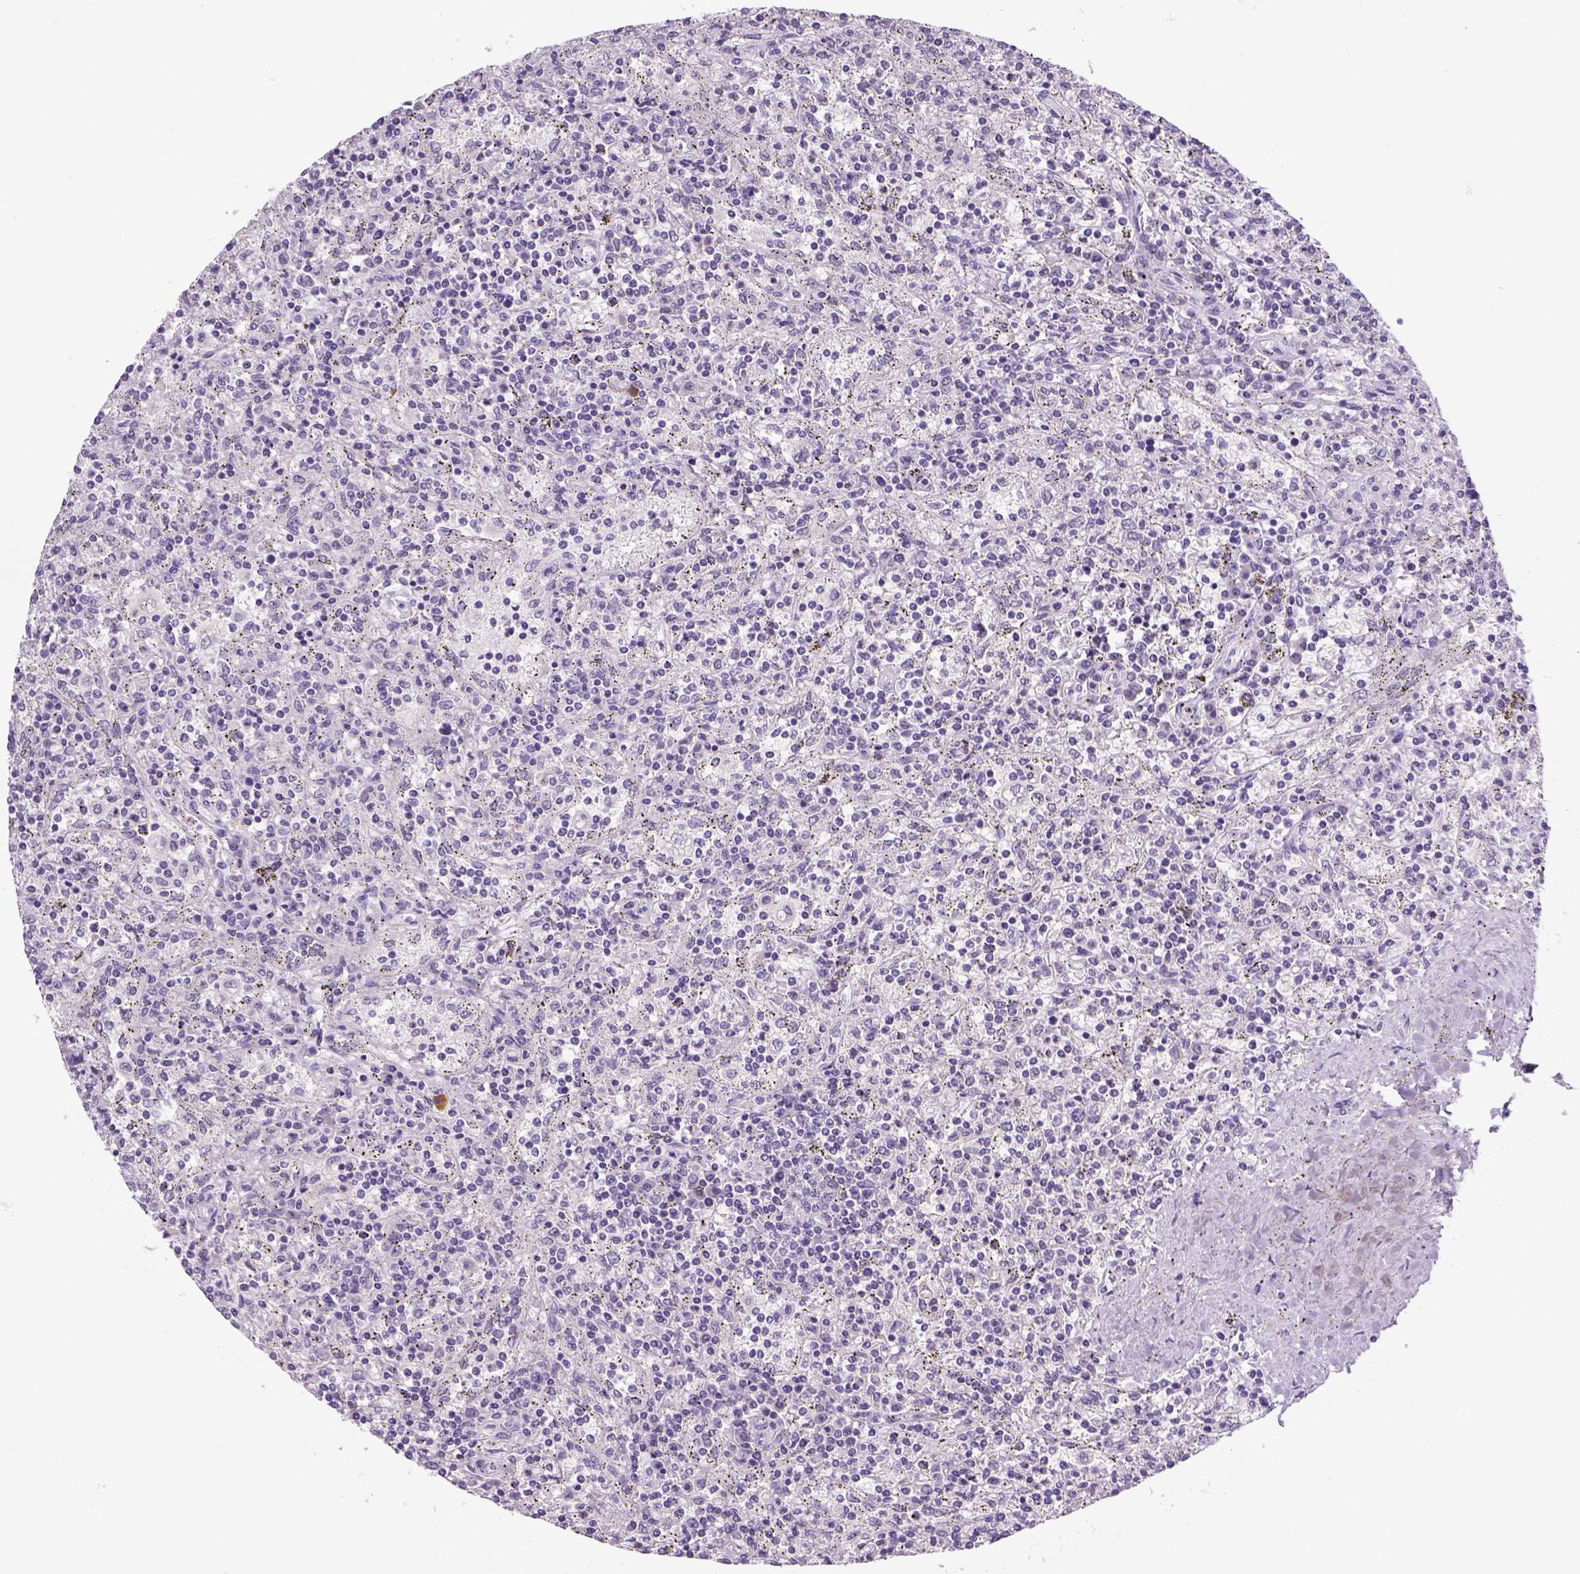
{"staining": {"intensity": "negative", "quantity": "none", "location": "none"}, "tissue": "lymphoma", "cell_type": "Tumor cells", "image_type": "cancer", "snomed": [{"axis": "morphology", "description": "Malignant lymphoma, non-Hodgkin's type, Low grade"}, {"axis": "topography", "description": "Spleen"}], "caption": "Immunohistochemistry of human low-grade malignant lymphoma, non-Hodgkin's type exhibits no expression in tumor cells. (DAB (3,3'-diaminobenzidine) immunohistochemistry, high magnification).", "gene": "DBH", "patient": {"sex": "male", "age": 62}}